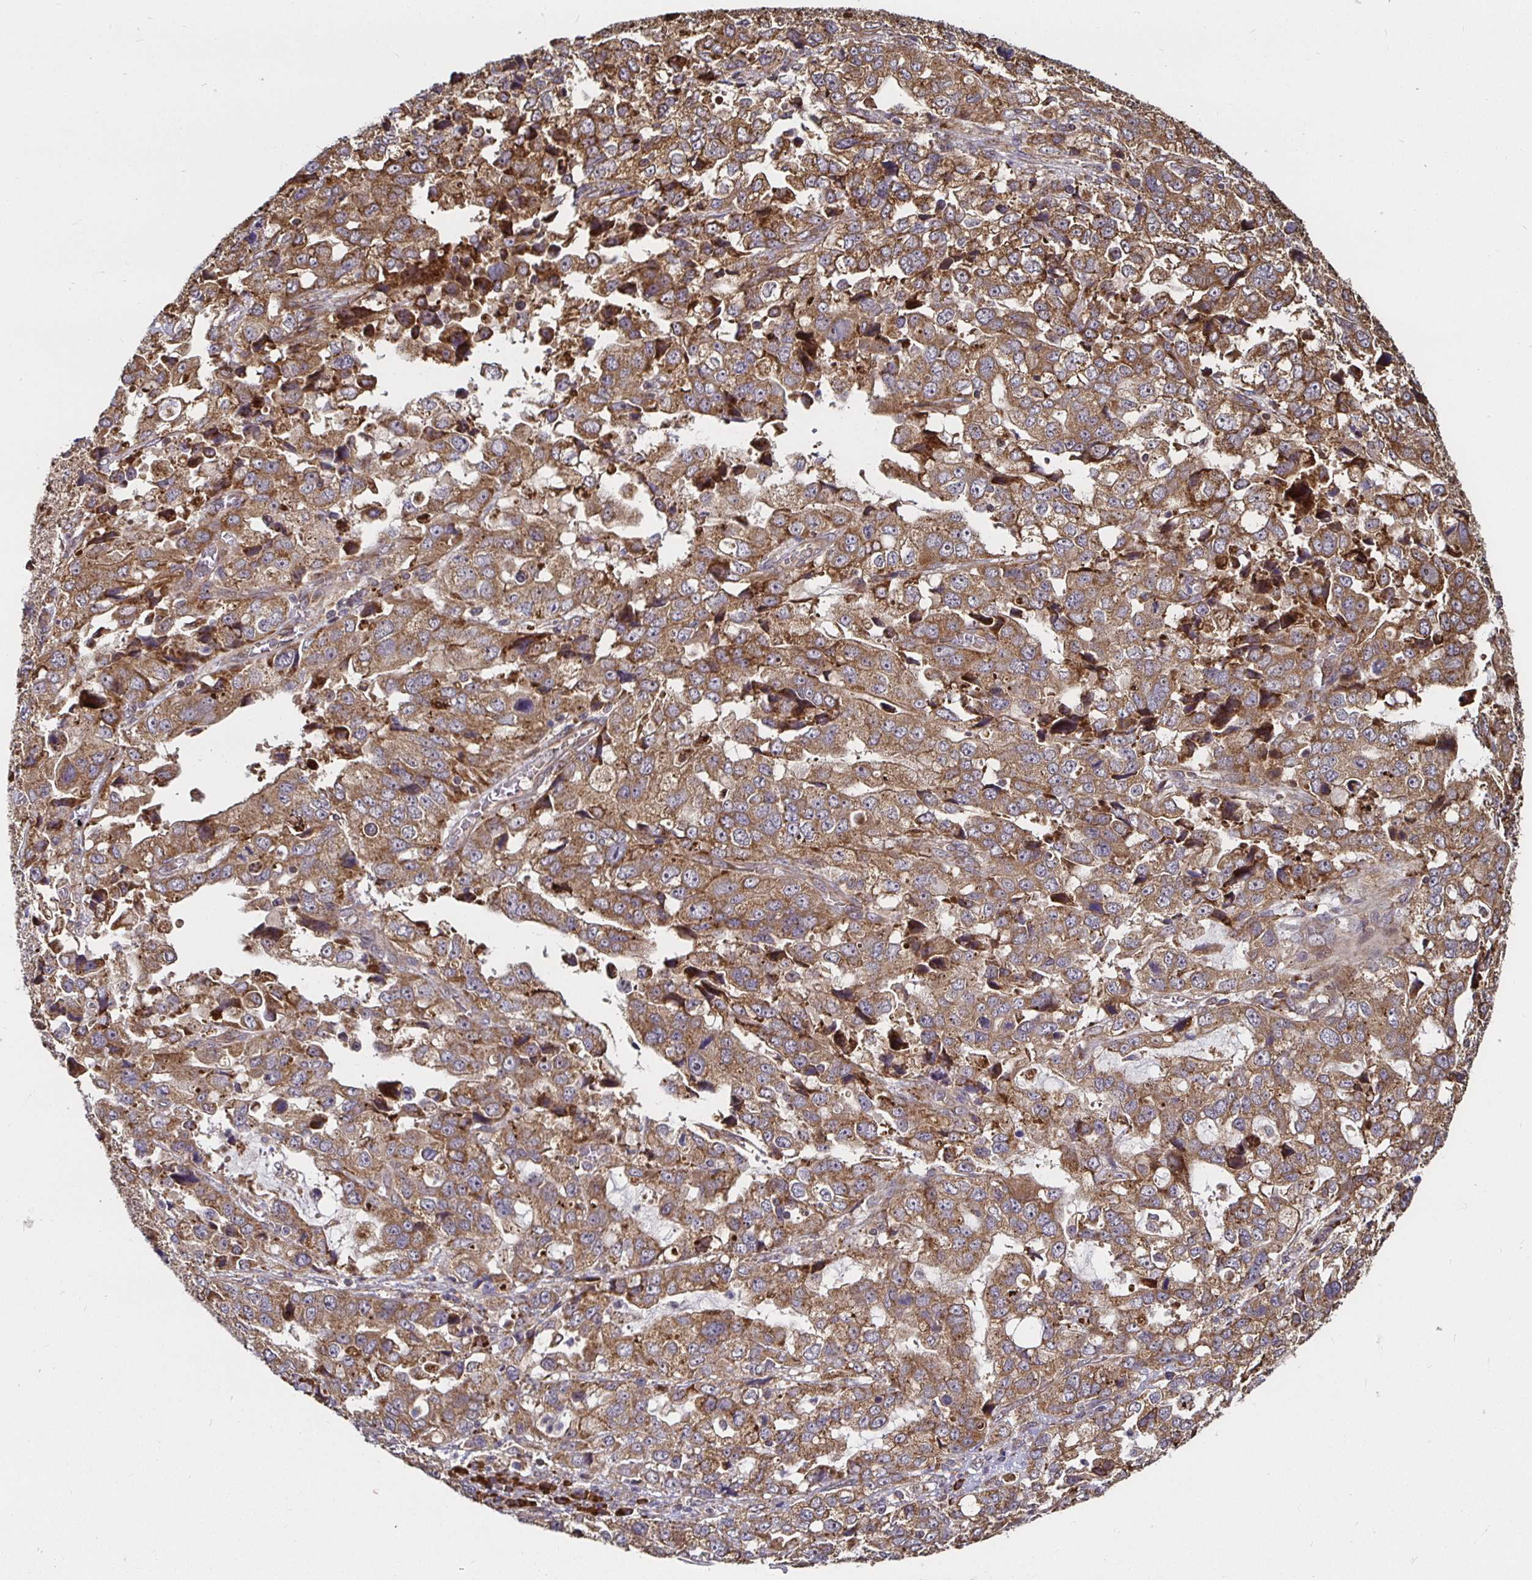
{"staining": {"intensity": "moderate", "quantity": ">75%", "location": "cytoplasmic/membranous"}, "tissue": "stomach cancer", "cell_type": "Tumor cells", "image_type": "cancer", "snomed": [{"axis": "morphology", "description": "Adenocarcinoma, NOS"}, {"axis": "topography", "description": "Stomach, upper"}], "caption": "This histopathology image demonstrates immunohistochemistry staining of human stomach cancer (adenocarcinoma), with medium moderate cytoplasmic/membranous expression in about >75% of tumor cells.", "gene": "MLST8", "patient": {"sex": "female", "age": 81}}